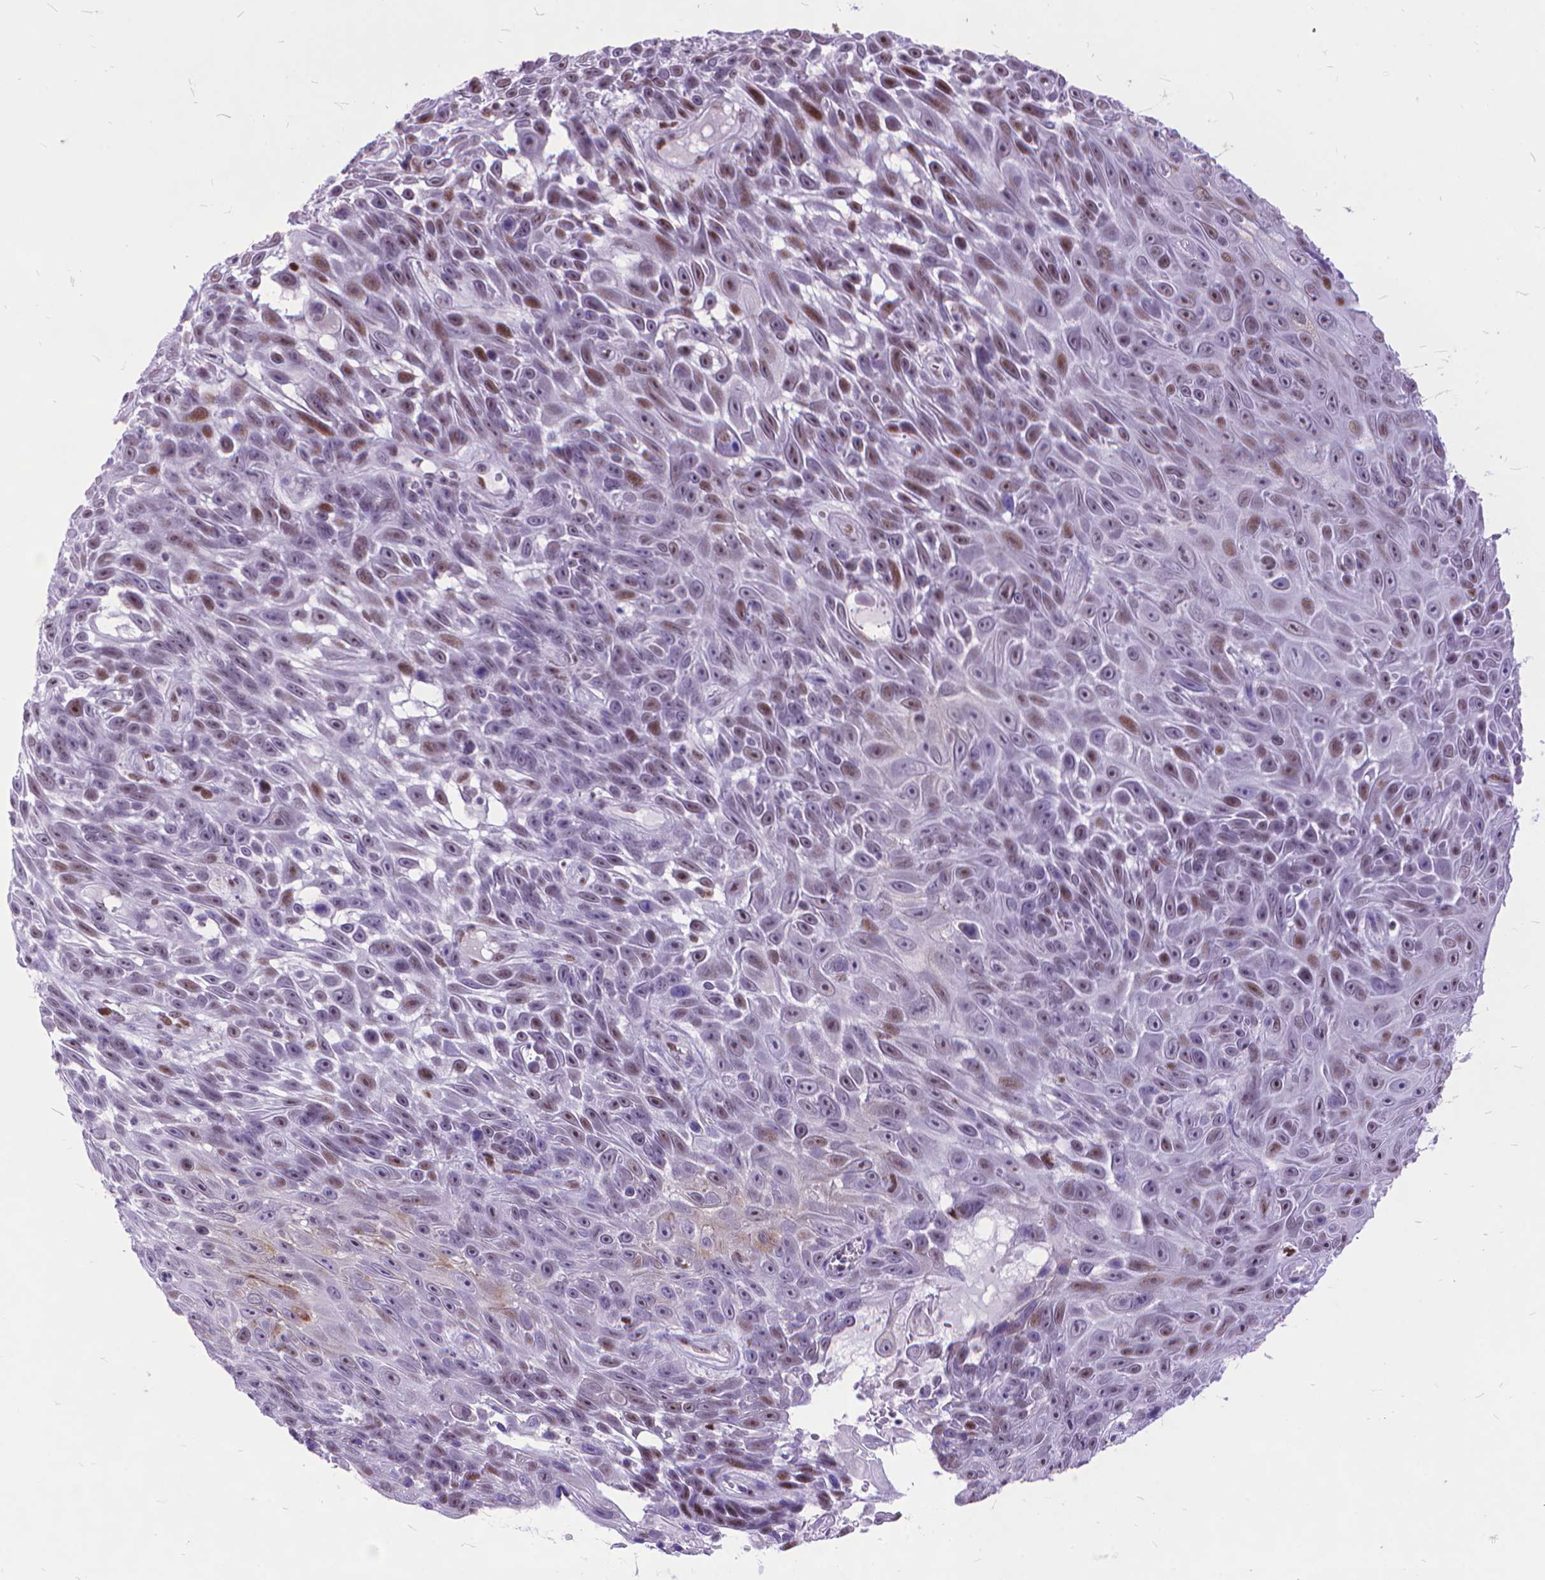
{"staining": {"intensity": "moderate", "quantity": "<25%", "location": "nuclear"}, "tissue": "skin cancer", "cell_type": "Tumor cells", "image_type": "cancer", "snomed": [{"axis": "morphology", "description": "Squamous cell carcinoma, NOS"}, {"axis": "topography", "description": "Skin"}], "caption": "Skin cancer (squamous cell carcinoma) stained with a protein marker demonstrates moderate staining in tumor cells.", "gene": "POLE4", "patient": {"sex": "male", "age": 82}}